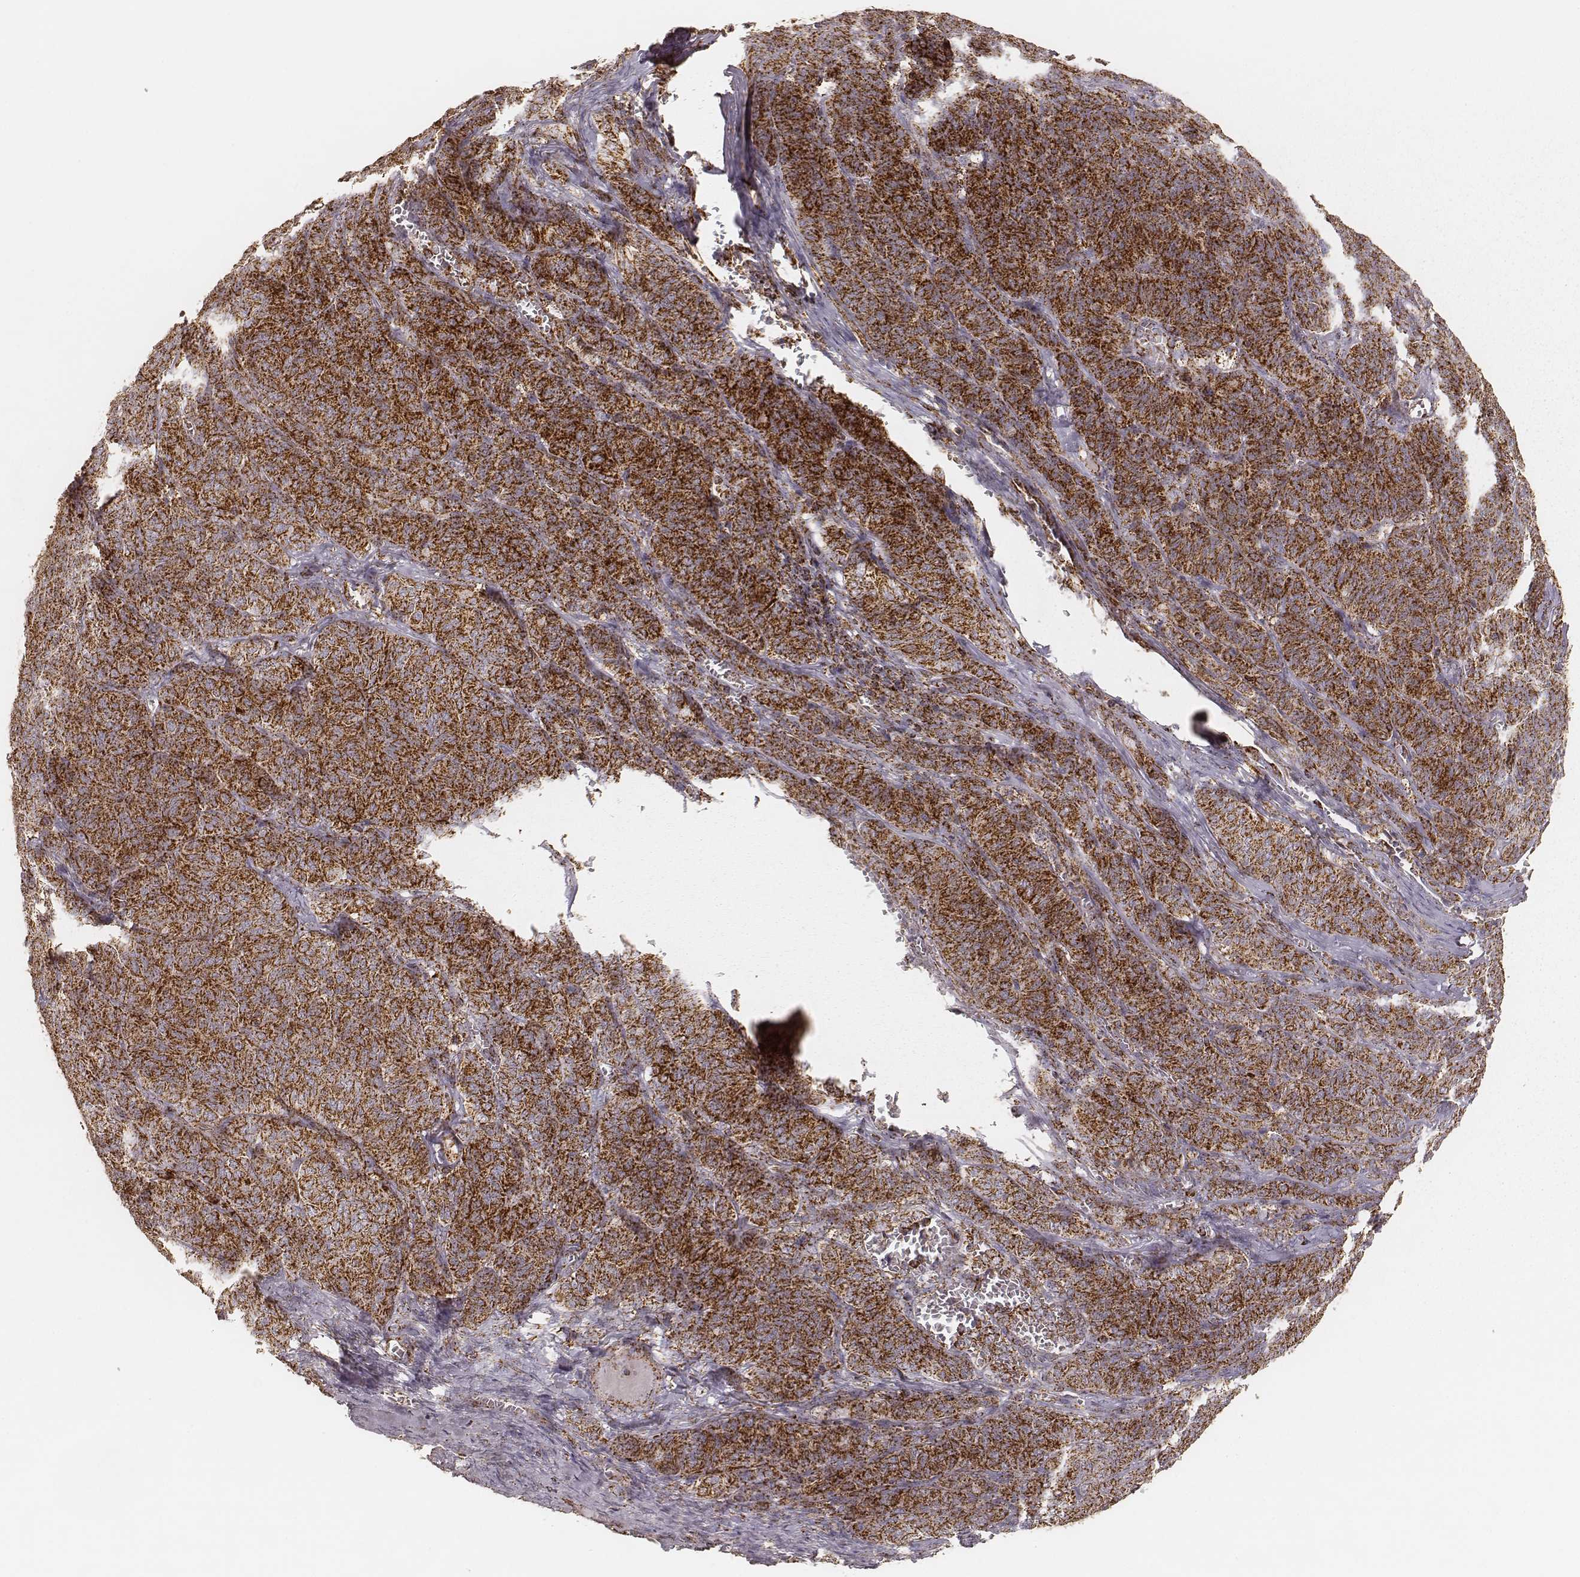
{"staining": {"intensity": "strong", "quantity": ">75%", "location": "cytoplasmic/membranous"}, "tissue": "ovarian cancer", "cell_type": "Tumor cells", "image_type": "cancer", "snomed": [{"axis": "morphology", "description": "Carcinoma, endometroid"}, {"axis": "topography", "description": "Ovary"}], "caption": "Immunohistochemical staining of endometroid carcinoma (ovarian) shows high levels of strong cytoplasmic/membranous protein positivity in approximately >75% of tumor cells.", "gene": "CS", "patient": {"sex": "female", "age": 80}}